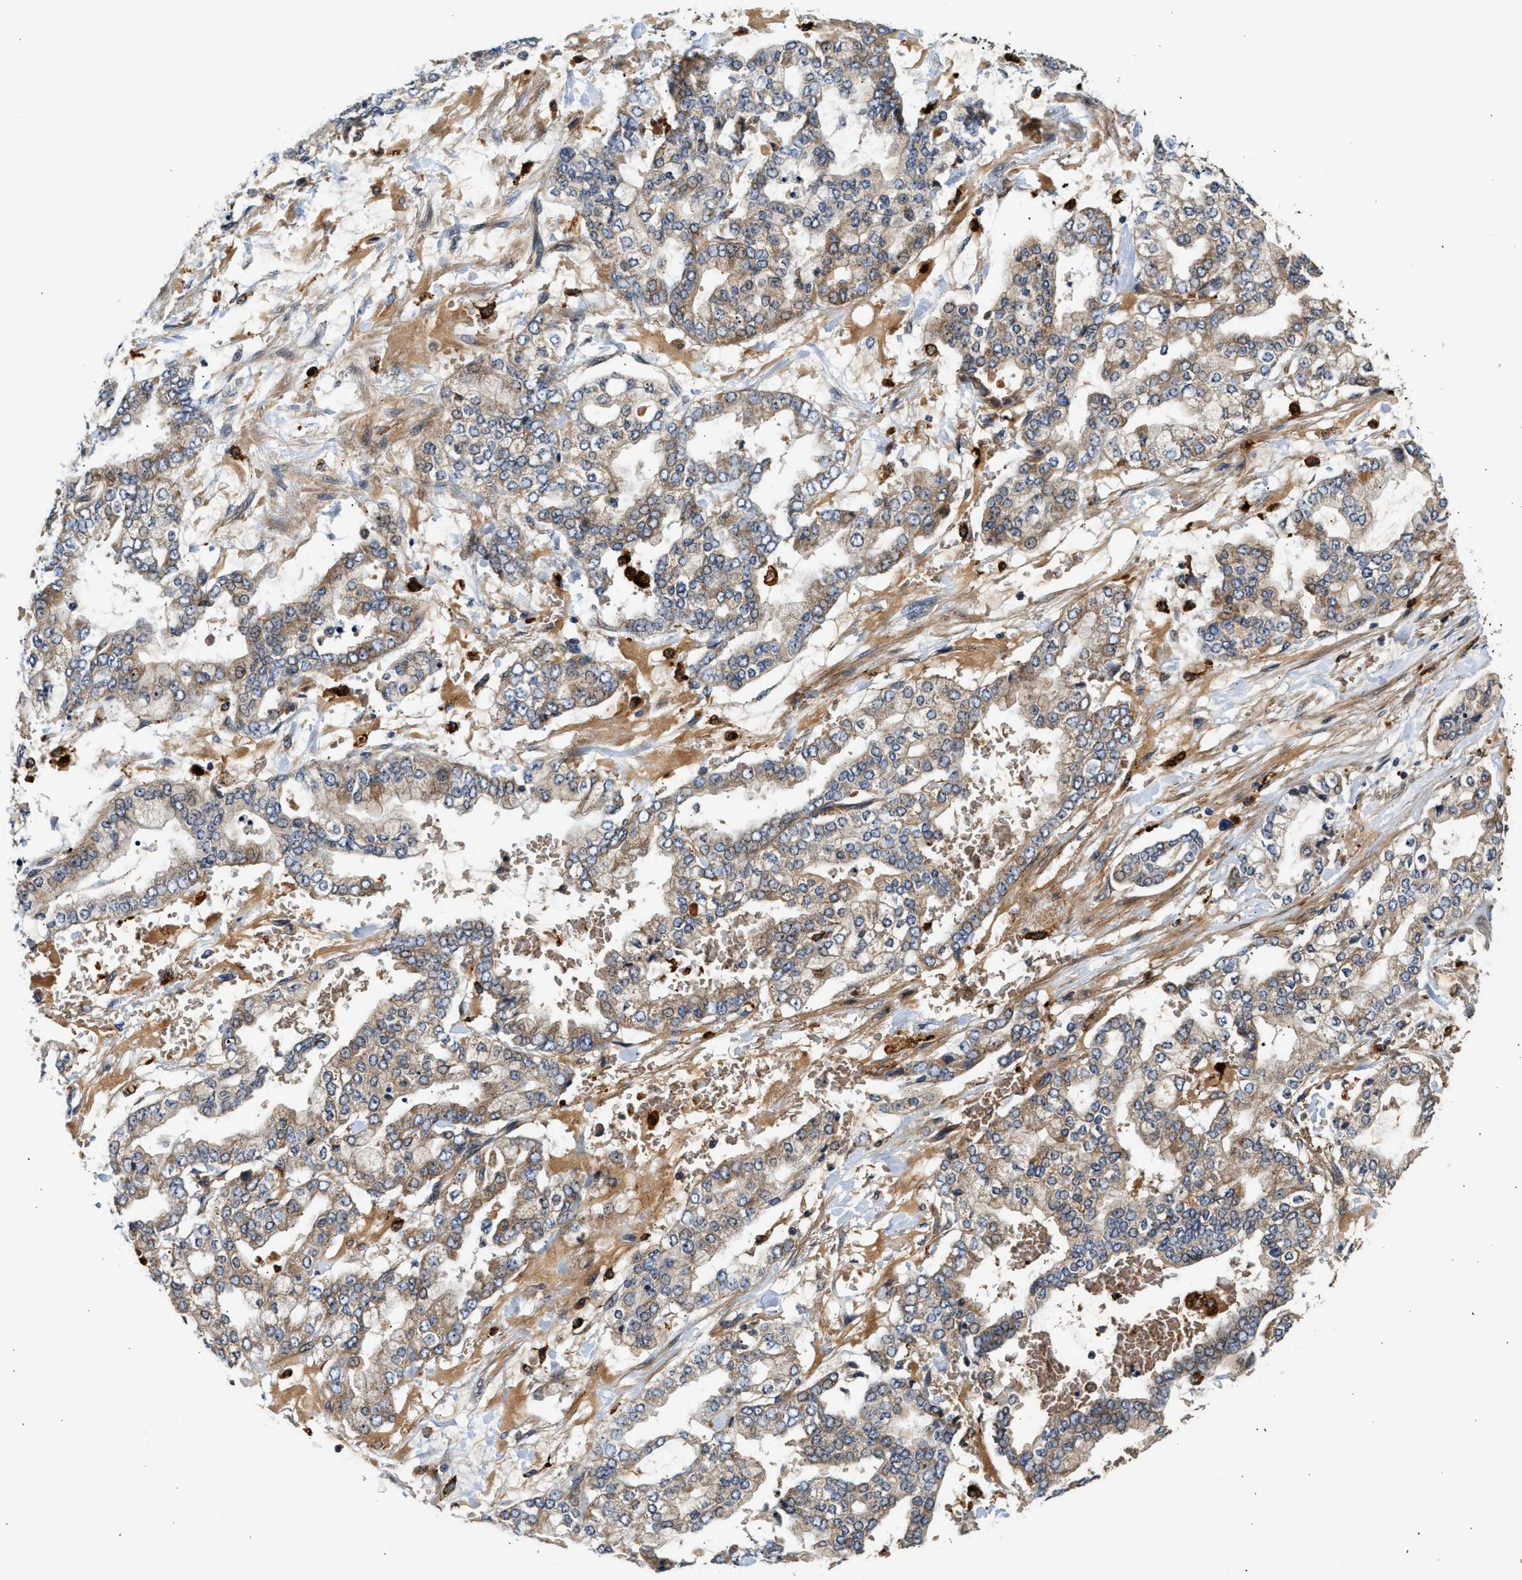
{"staining": {"intensity": "weak", "quantity": ">75%", "location": "cytoplasmic/membranous"}, "tissue": "stomach cancer", "cell_type": "Tumor cells", "image_type": "cancer", "snomed": [{"axis": "morphology", "description": "Normal tissue, NOS"}, {"axis": "morphology", "description": "Adenocarcinoma, NOS"}, {"axis": "topography", "description": "Stomach, upper"}, {"axis": "topography", "description": "Stomach"}], "caption": "Approximately >75% of tumor cells in adenocarcinoma (stomach) show weak cytoplasmic/membranous protein staining as visualized by brown immunohistochemical staining.", "gene": "PLD3", "patient": {"sex": "male", "age": 76}}